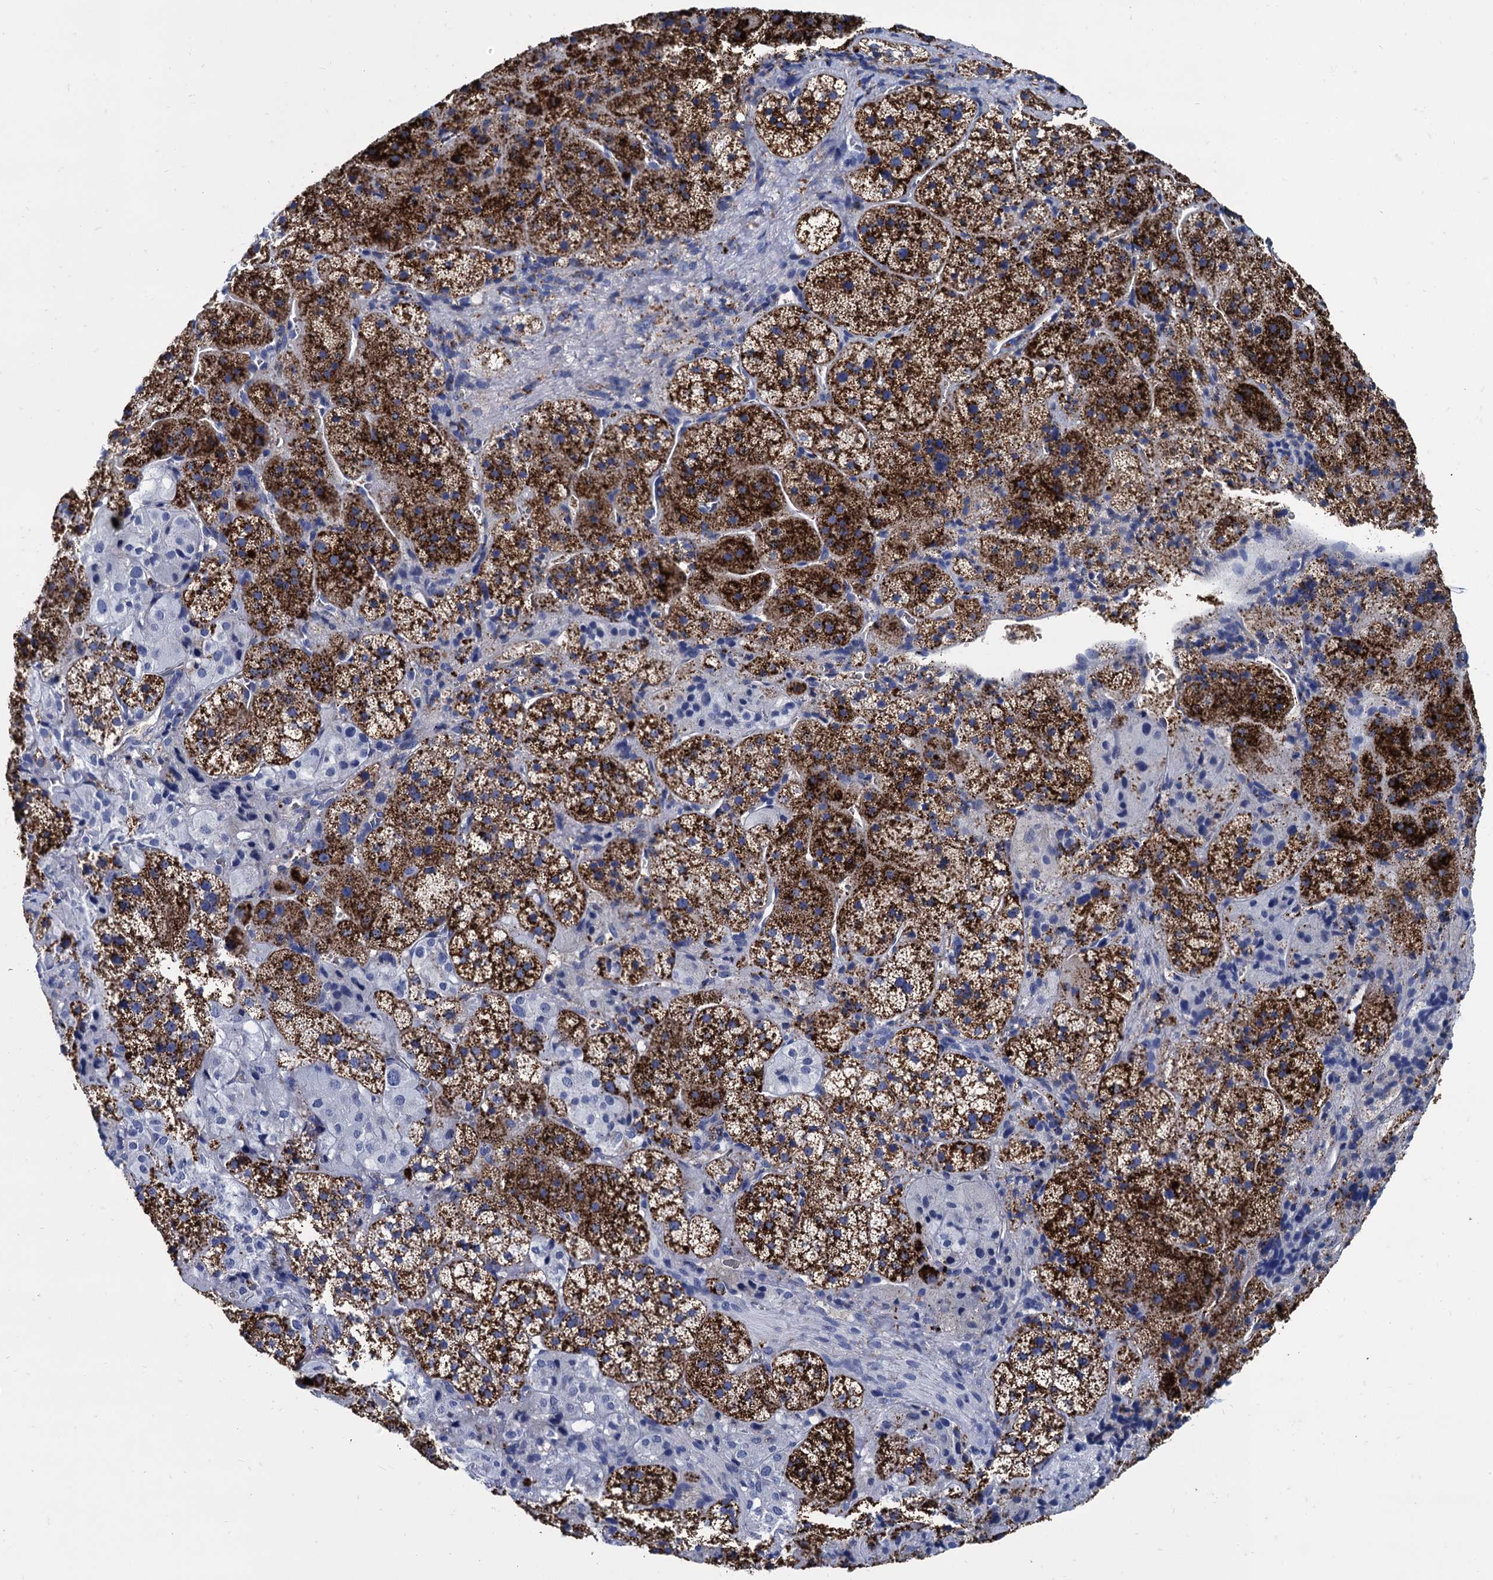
{"staining": {"intensity": "strong", "quantity": ">75%", "location": "cytoplasmic/membranous"}, "tissue": "adrenal gland", "cell_type": "Glandular cells", "image_type": "normal", "snomed": [{"axis": "morphology", "description": "Normal tissue, NOS"}, {"axis": "topography", "description": "Adrenal gland"}], "caption": "Immunohistochemical staining of benign human adrenal gland demonstrates >75% levels of strong cytoplasmic/membranous protein expression in about >75% of glandular cells.", "gene": "APOD", "patient": {"sex": "female", "age": 44}}